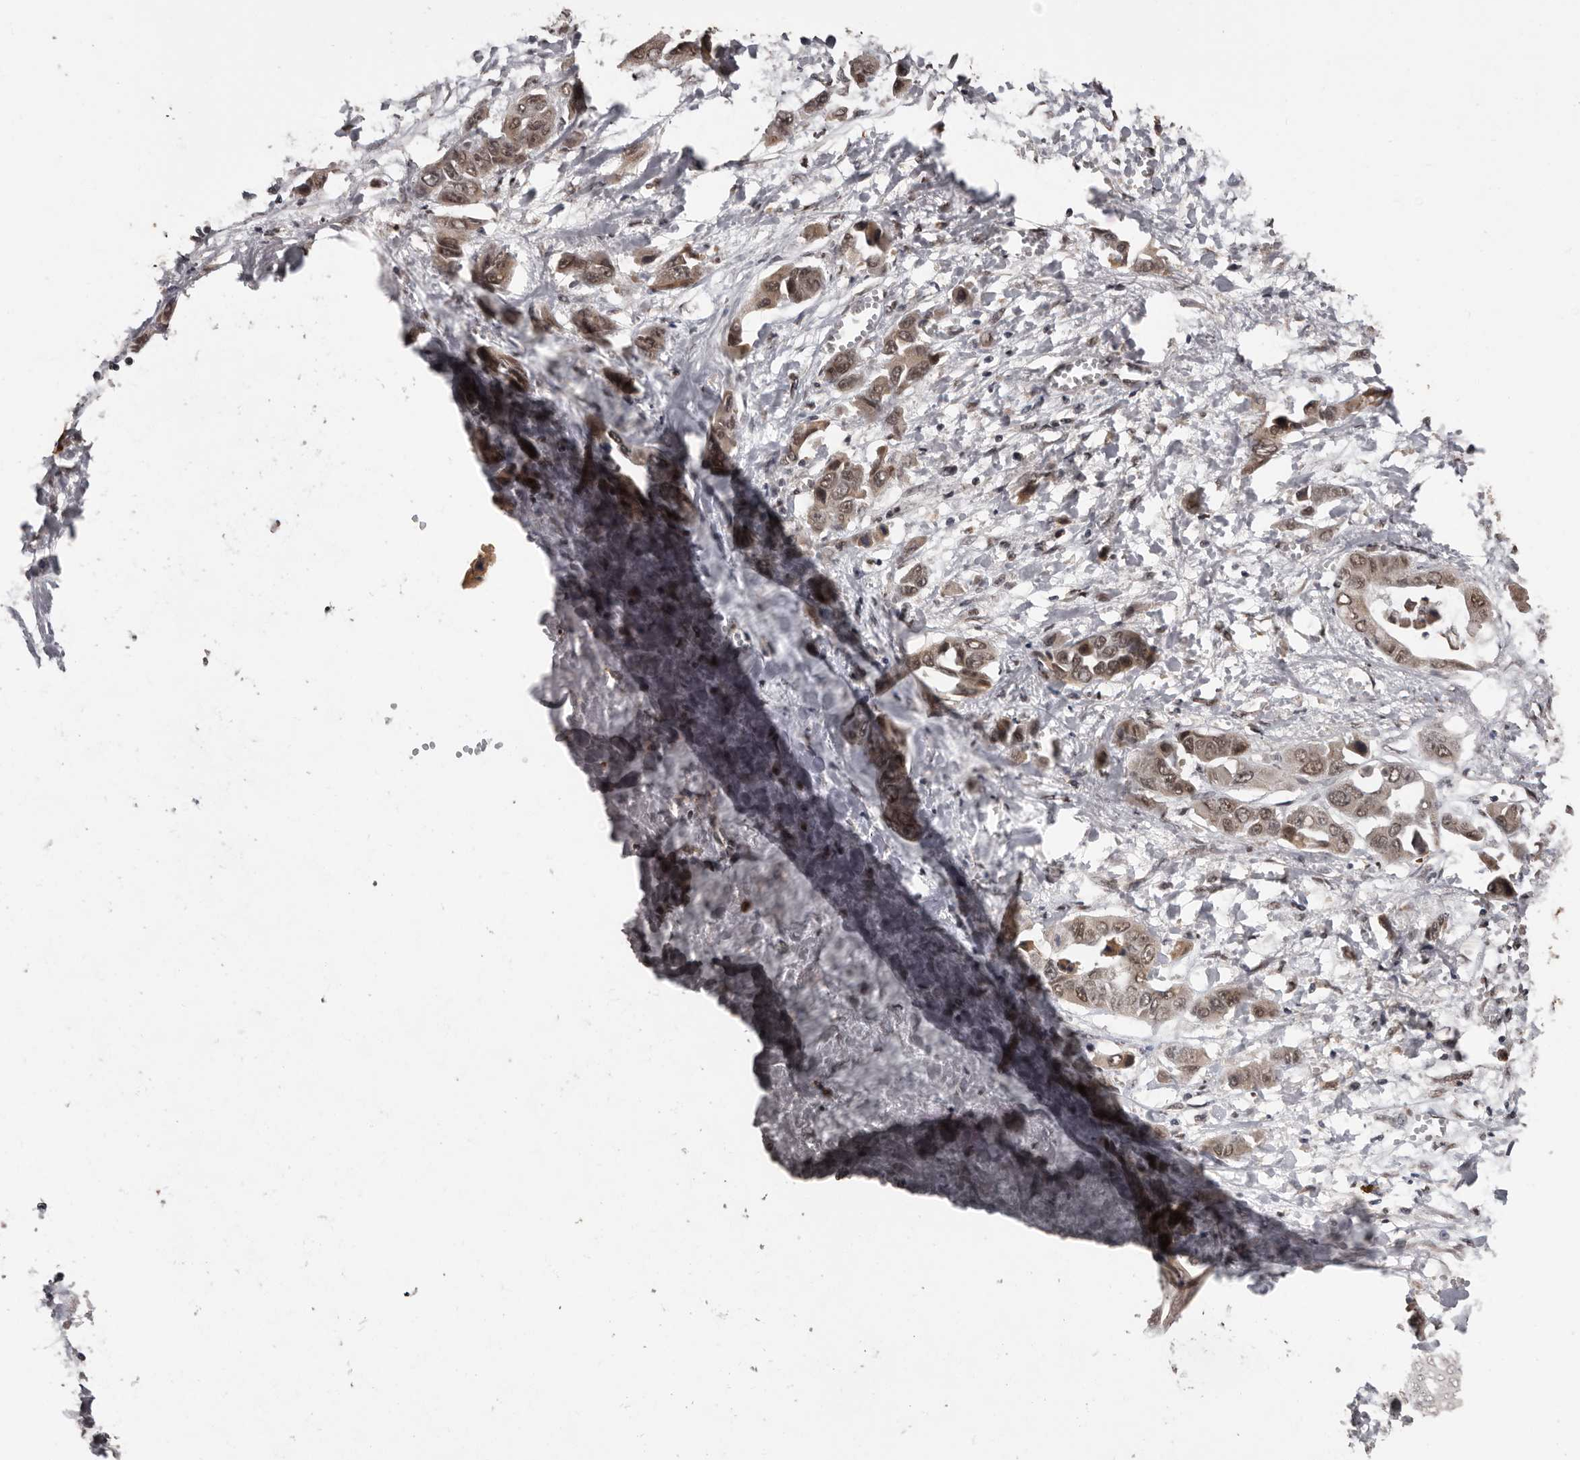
{"staining": {"intensity": "moderate", "quantity": ">75%", "location": "cytoplasmic/membranous,nuclear"}, "tissue": "liver cancer", "cell_type": "Tumor cells", "image_type": "cancer", "snomed": [{"axis": "morphology", "description": "Cholangiocarcinoma"}, {"axis": "topography", "description": "Liver"}], "caption": "Immunohistochemical staining of liver cholangiocarcinoma demonstrates medium levels of moderate cytoplasmic/membranous and nuclear protein positivity in about >75% of tumor cells.", "gene": "VPS37A", "patient": {"sex": "female", "age": 52}}